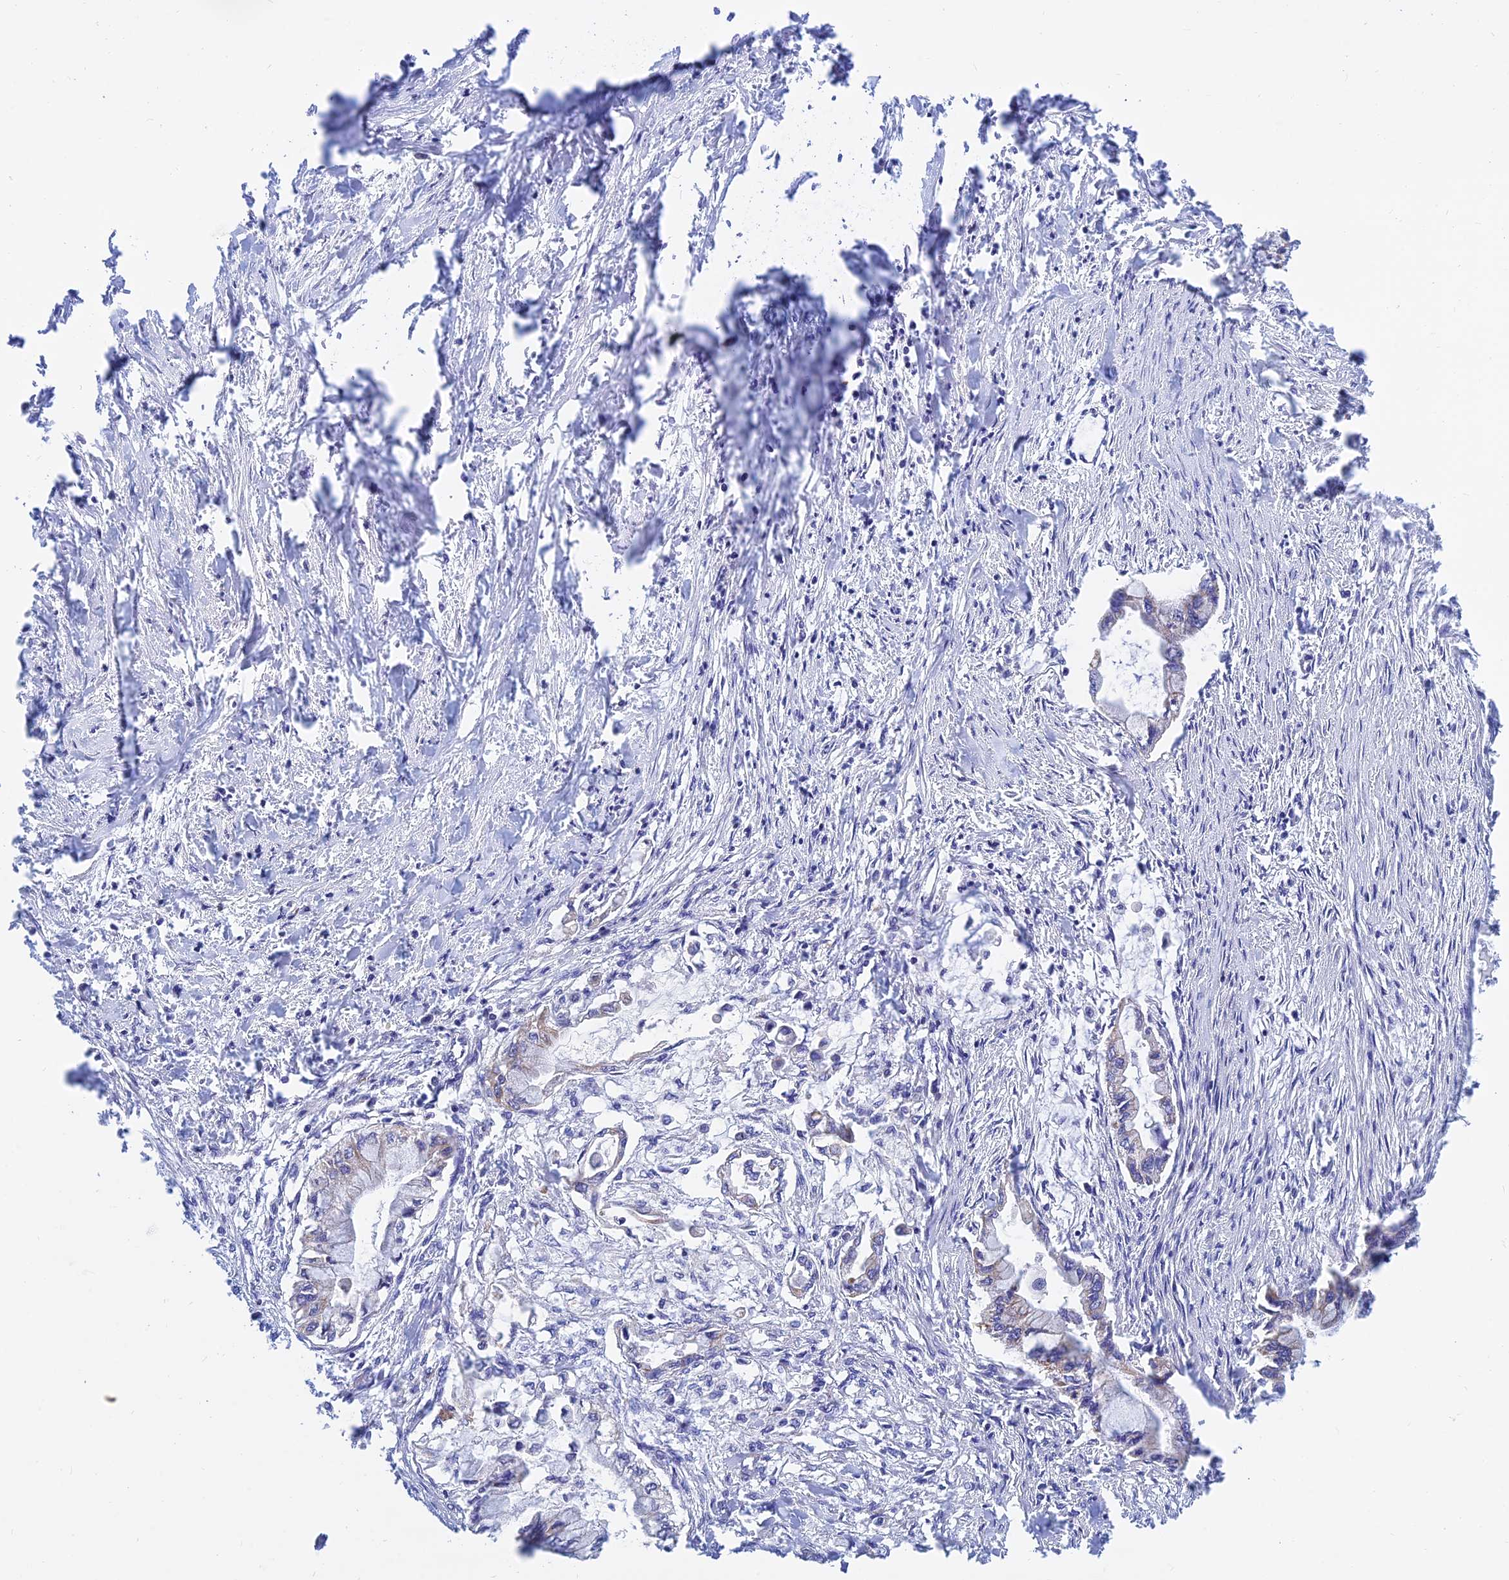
{"staining": {"intensity": "weak", "quantity": "<25%", "location": "cytoplasmic/membranous"}, "tissue": "pancreatic cancer", "cell_type": "Tumor cells", "image_type": "cancer", "snomed": [{"axis": "morphology", "description": "Adenocarcinoma, NOS"}, {"axis": "topography", "description": "Pancreas"}], "caption": "Tumor cells are negative for brown protein staining in adenocarcinoma (pancreatic). Nuclei are stained in blue.", "gene": "MGST1", "patient": {"sex": "male", "age": 48}}